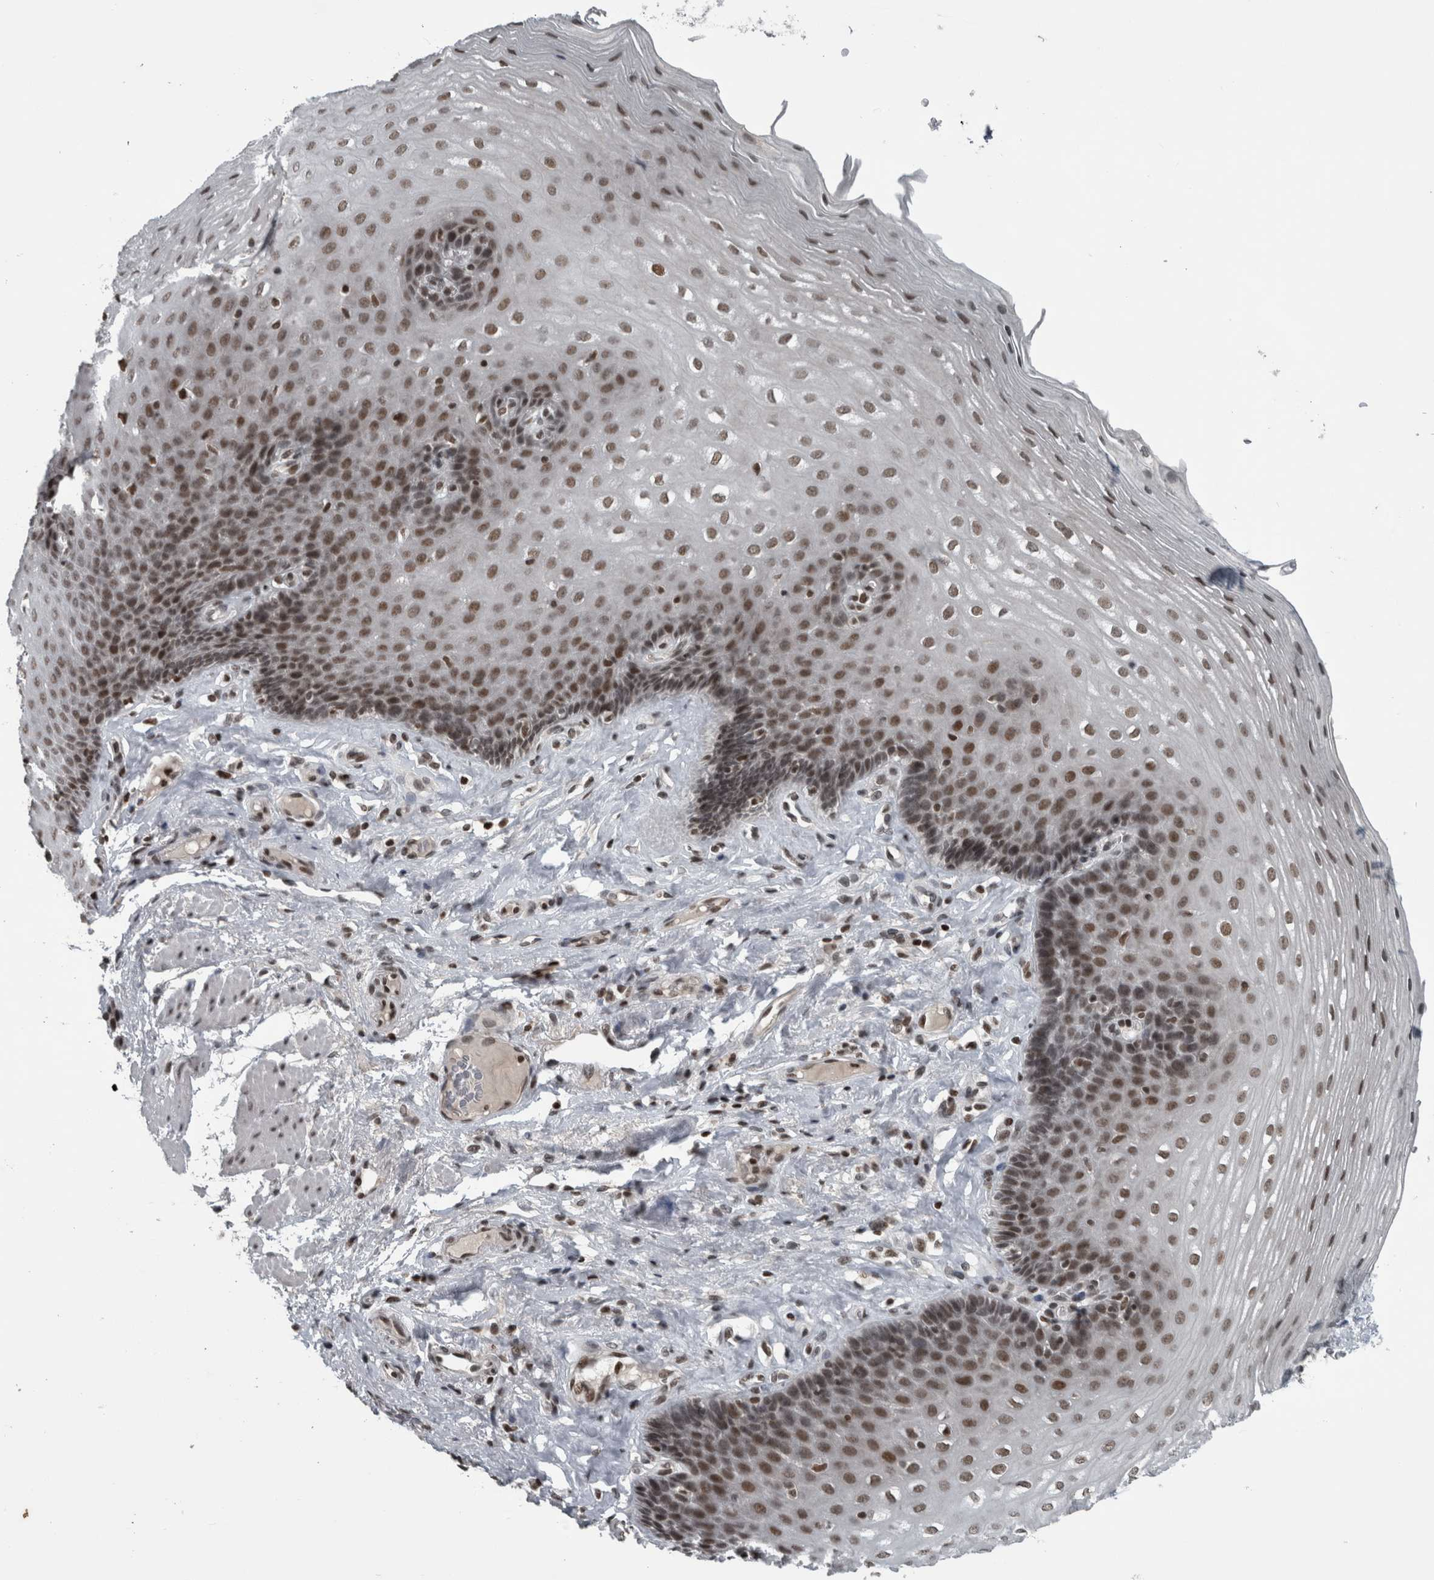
{"staining": {"intensity": "moderate", "quantity": ">75%", "location": "nuclear"}, "tissue": "esophagus", "cell_type": "Squamous epithelial cells", "image_type": "normal", "snomed": [{"axis": "morphology", "description": "Normal tissue, NOS"}, {"axis": "topography", "description": "Esophagus"}], "caption": "Immunohistochemical staining of unremarkable human esophagus demonstrates medium levels of moderate nuclear expression in about >75% of squamous epithelial cells. (Brightfield microscopy of DAB IHC at high magnification).", "gene": "UNC50", "patient": {"sex": "female", "age": 66}}